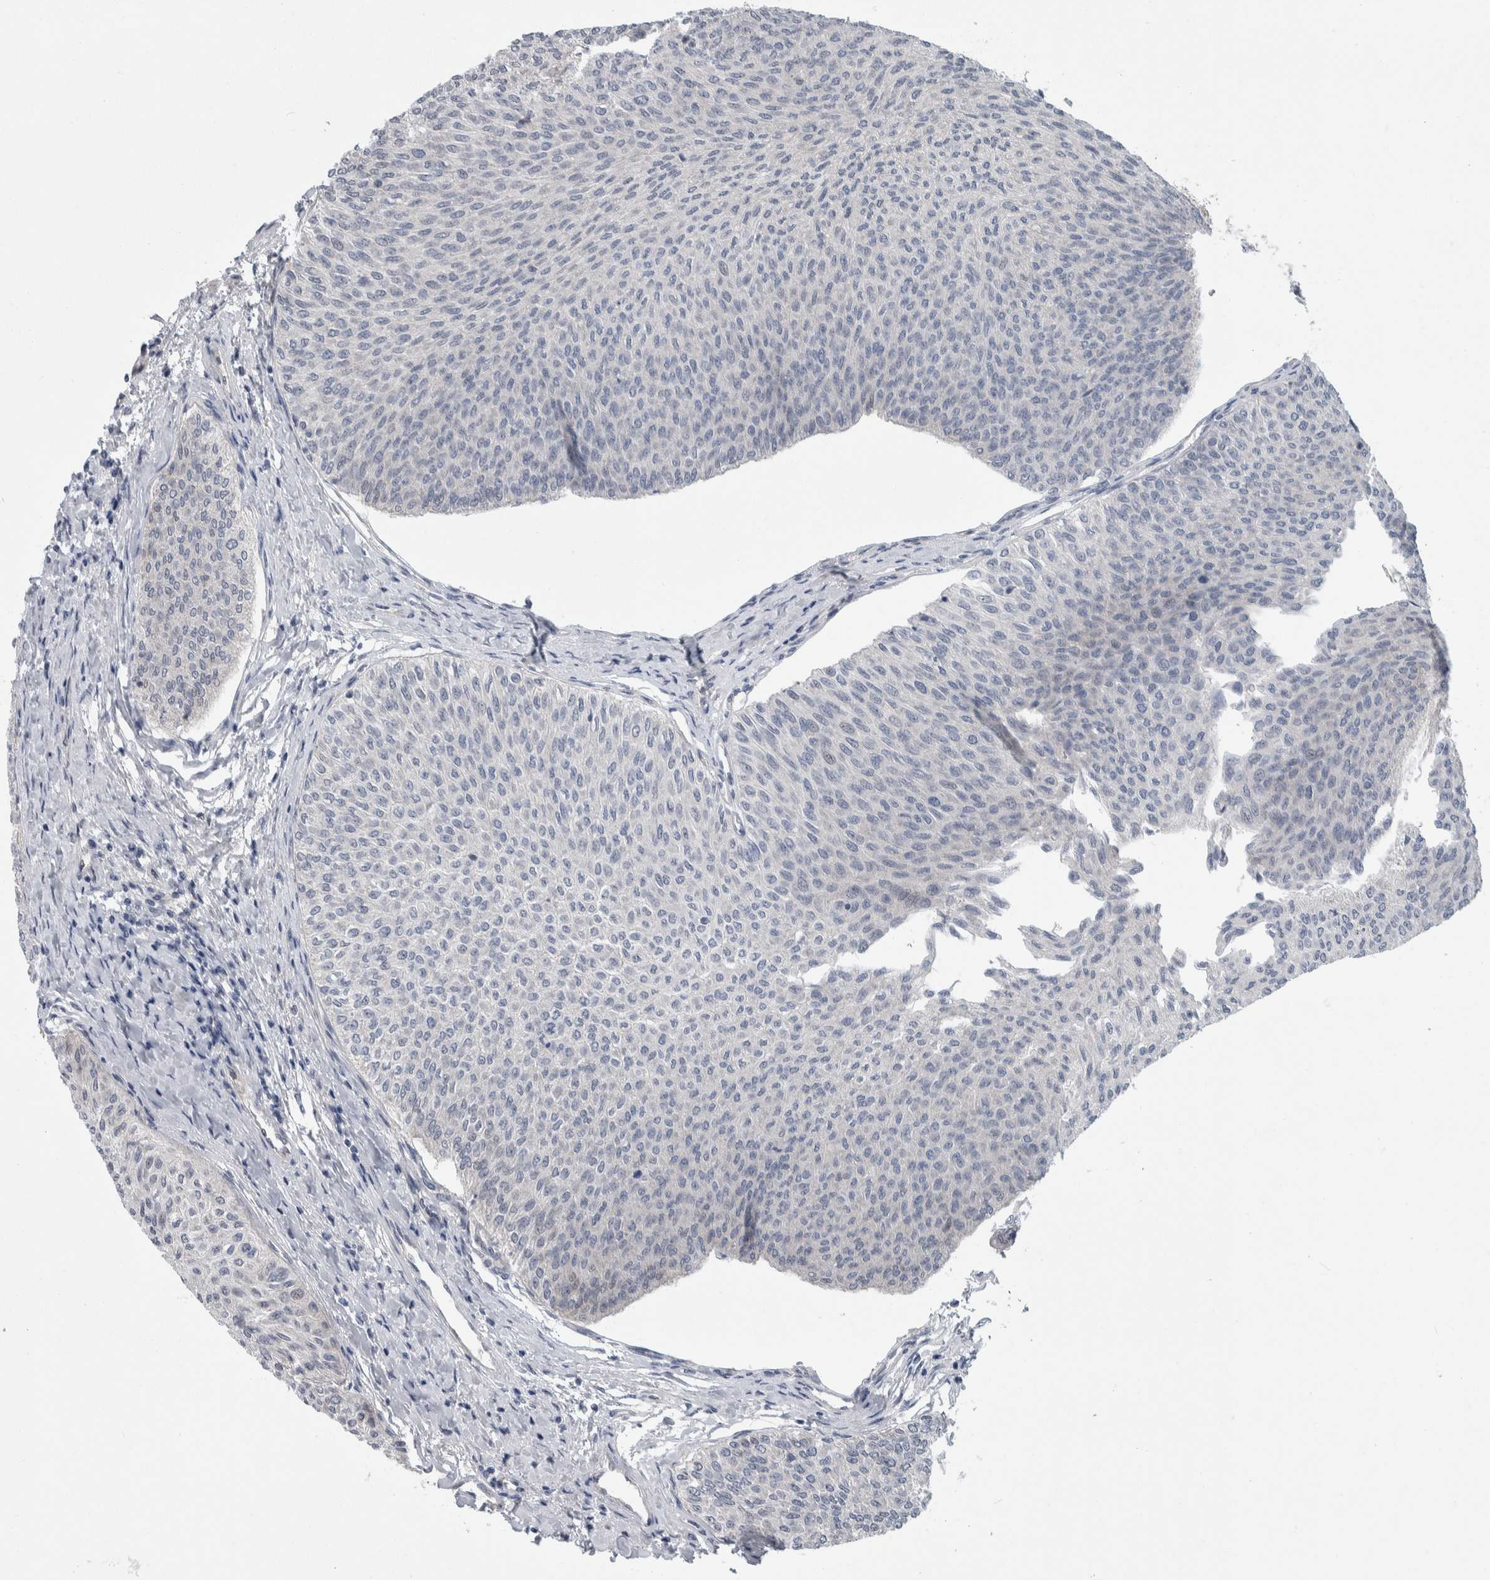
{"staining": {"intensity": "negative", "quantity": "none", "location": "none"}, "tissue": "urothelial cancer", "cell_type": "Tumor cells", "image_type": "cancer", "snomed": [{"axis": "morphology", "description": "Urothelial carcinoma, Low grade"}, {"axis": "topography", "description": "Urinary bladder"}], "caption": "Immunohistochemistry (IHC) micrograph of human urothelial cancer stained for a protein (brown), which shows no expression in tumor cells. The staining was performed using DAB to visualize the protein expression in brown, while the nuclei were stained in blue with hematoxylin (Magnification: 20x).", "gene": "PTPA", "patient": {"sex": "male", "age": 78}}